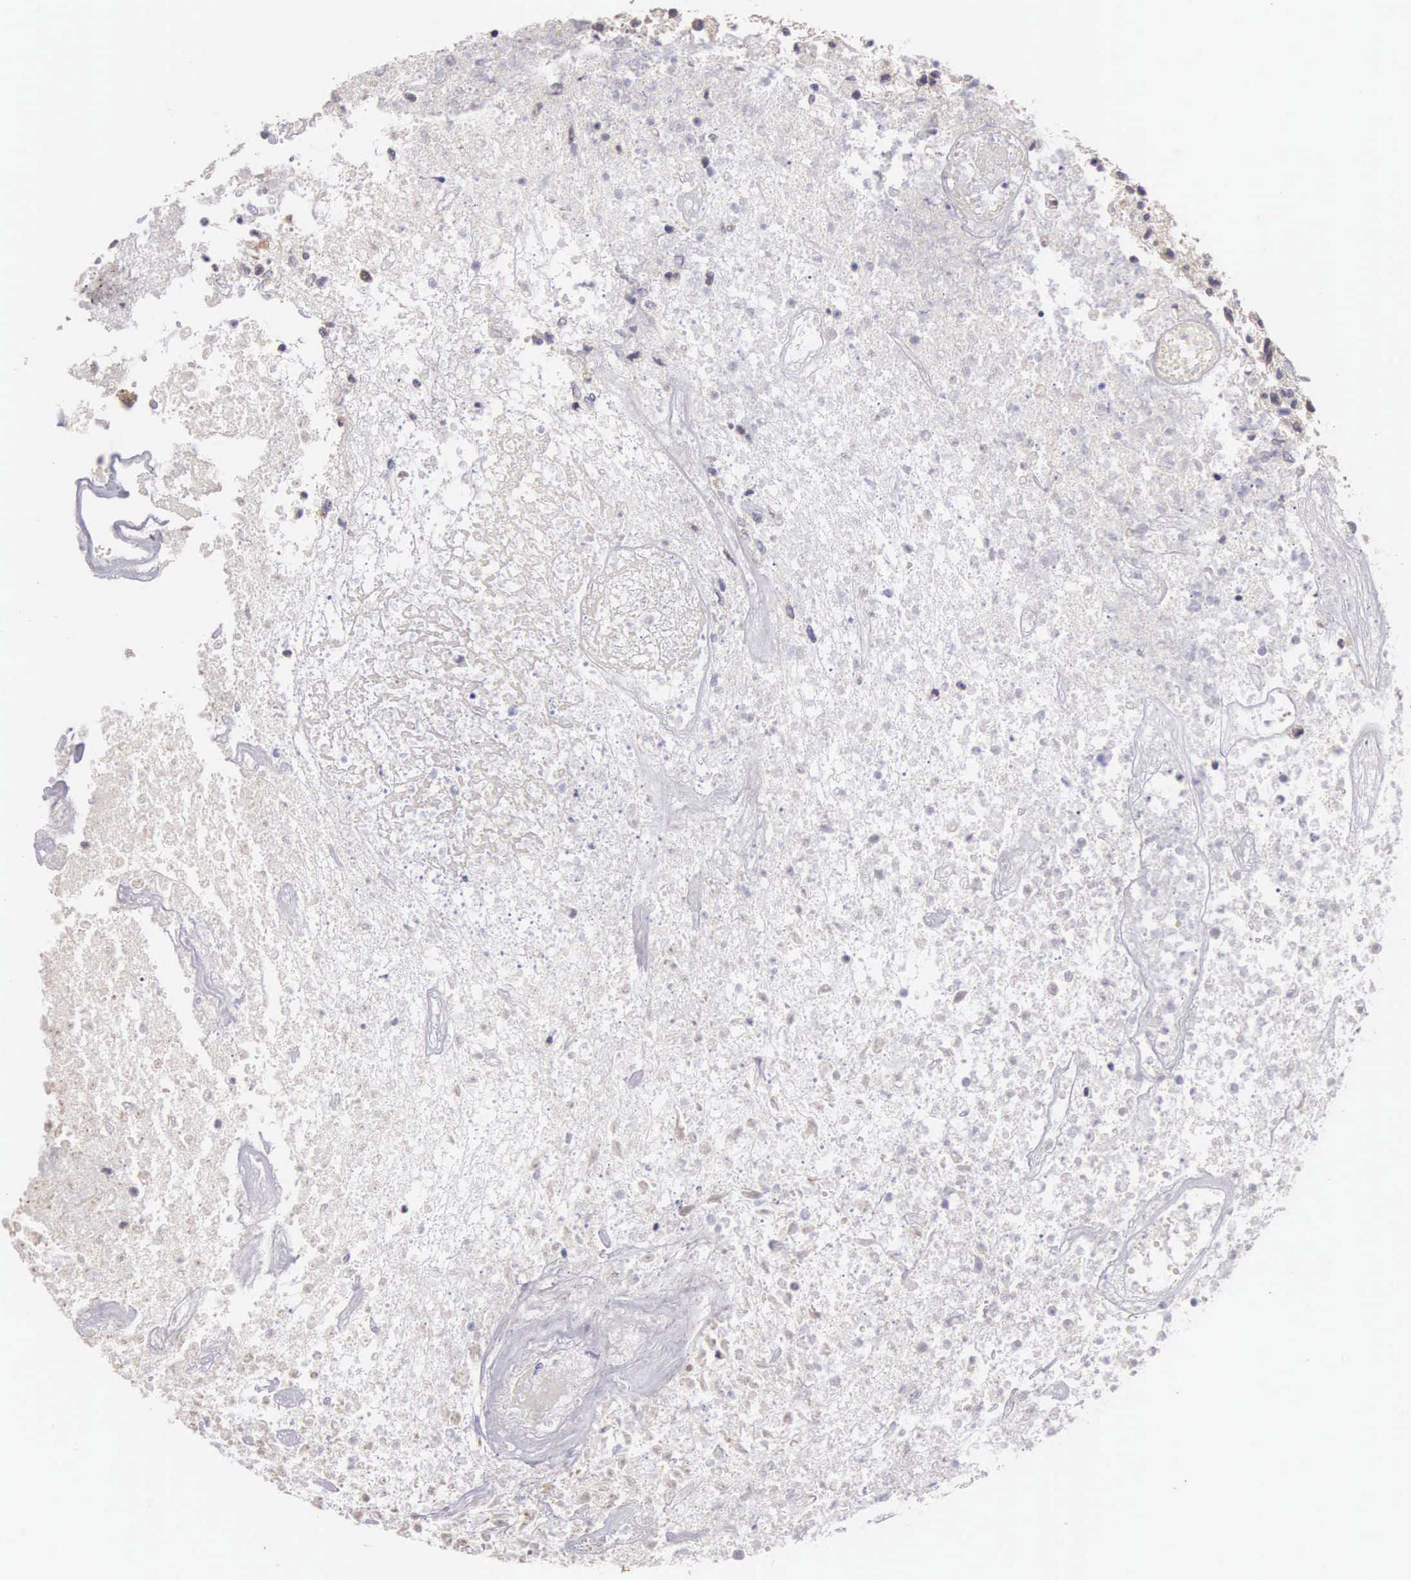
{"staining": {"intensity": "negative", "quantity": "none", "location": "none"}, "tissue": "glioma", "cell_type": "Tumor cells", "image_type": "cancer", "snomed": [{"axis": "morphology", "description": "Glioma, malignant, High grade"}, {"axis": "topography", "description": "Brain"}], "caption": "Tumor cells are negative for protein expression in human glioma.", "gene": "PIR", "patient": {"sex": "male", "age": 77}}